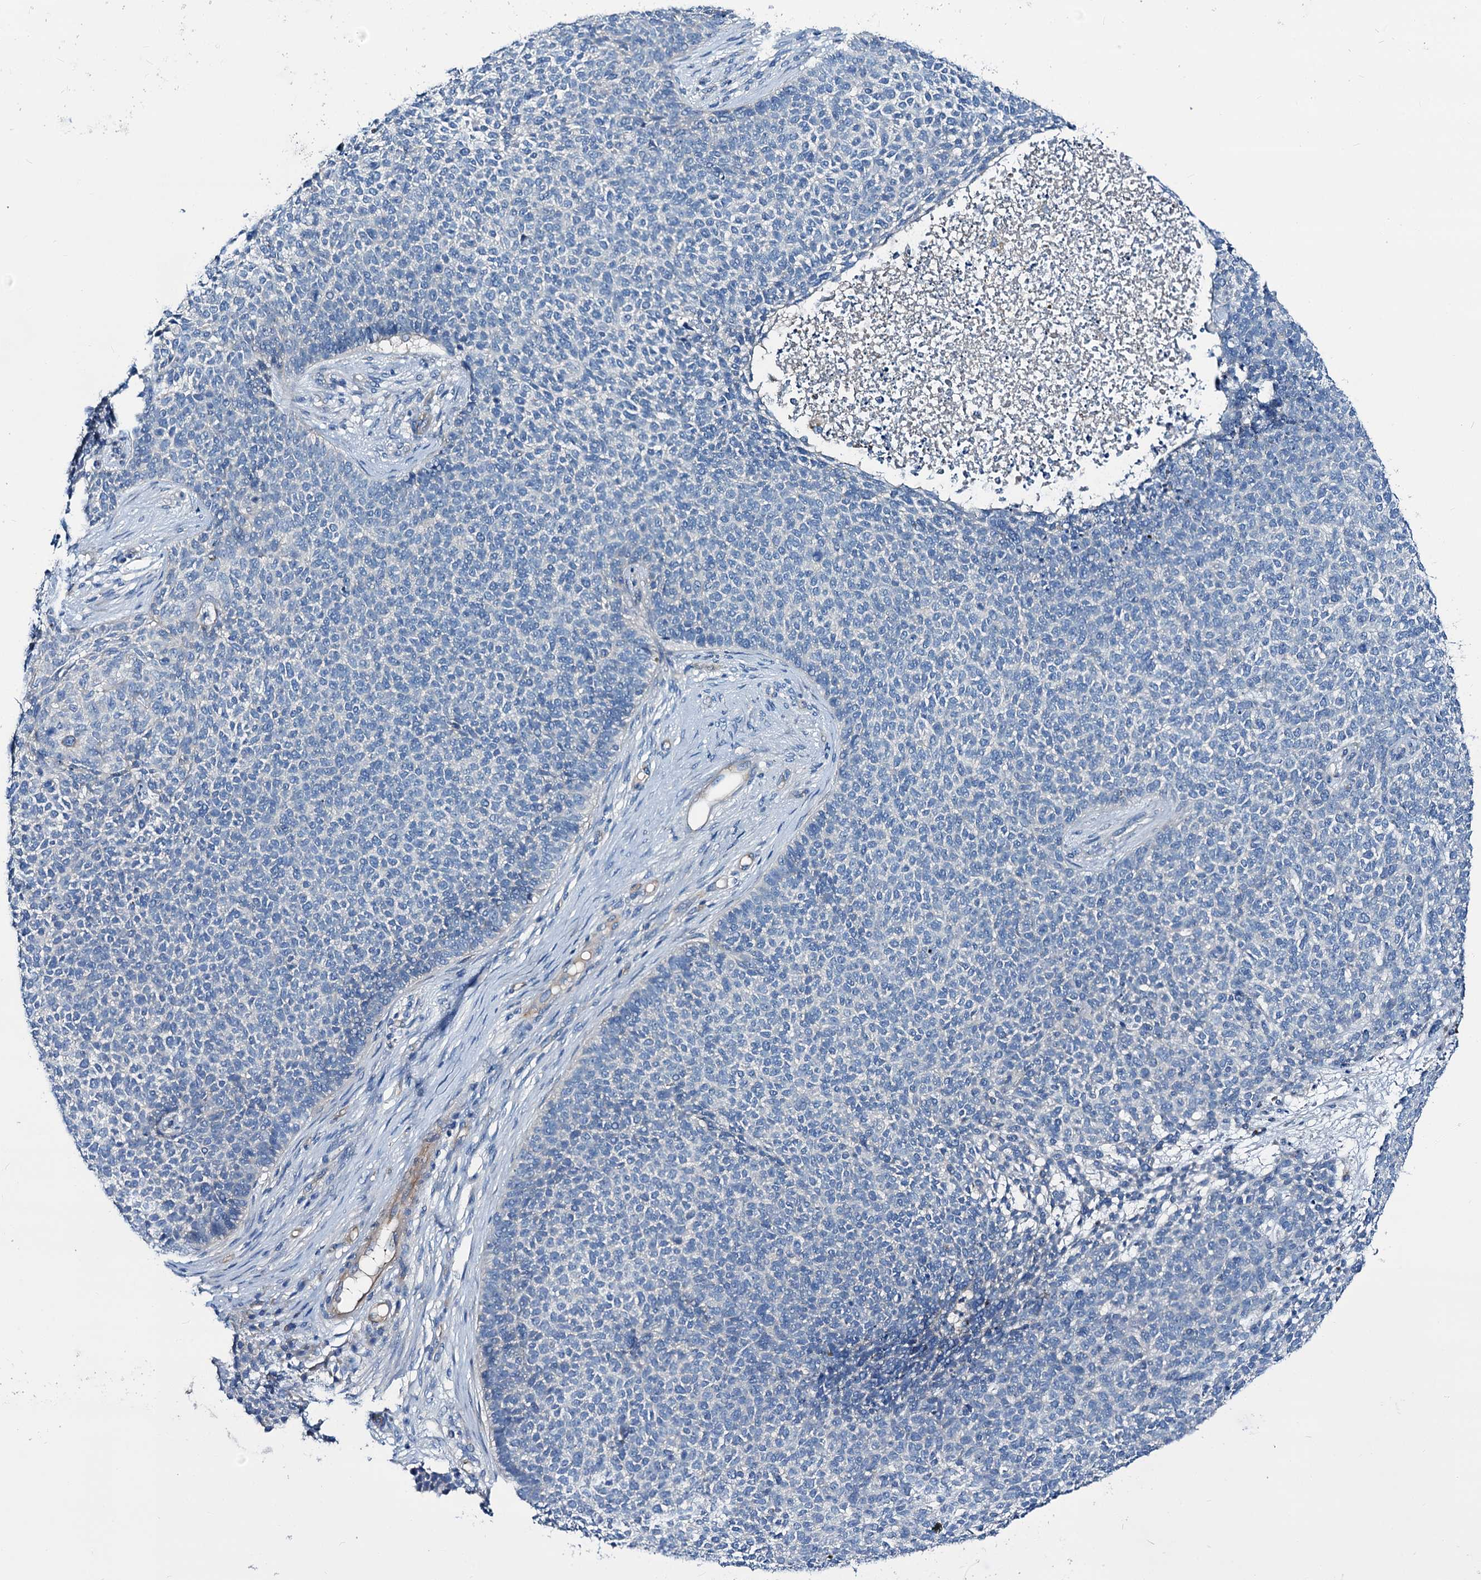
{"staining": {"intensity": "negative", "quantity": "none", "location": "none"}, "tissue": "skin cancer", "cell_type": "Tumor cells", "image_type": "cancer", "snomed": [{"axis": "morphology", "description": "Basal cell carcinoma"}, {"axis": "topography", "description": "Skin"}], "caption": "The immunohistochemistry (IHC) image has no significant expression in tumor cells of basal cell carcinoma (skin) tissue.", "gene": "DYDC2", "patient": {"sex": "female", "age": 84}}